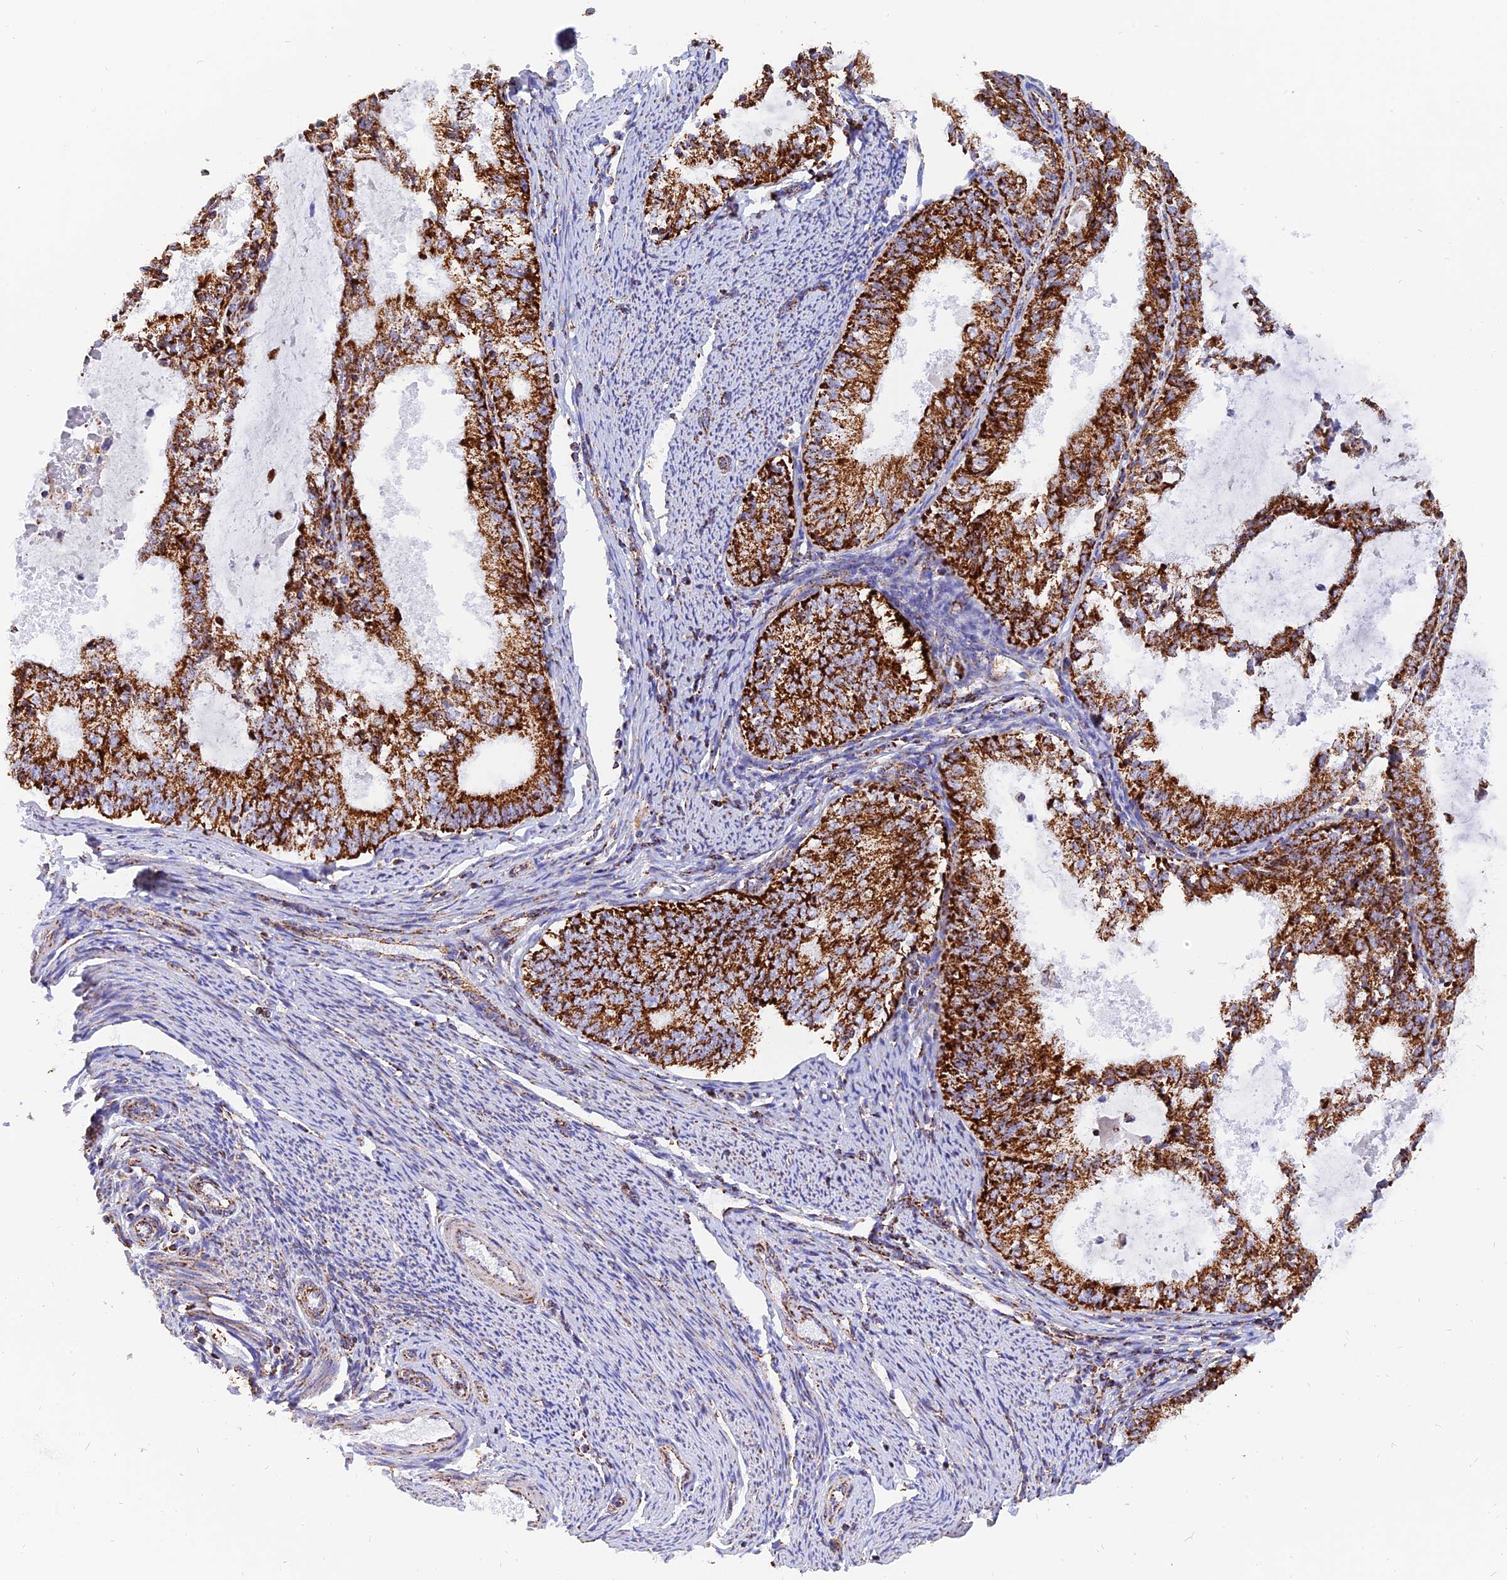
{"staining": {"intensity": "strong", "quantity": ">75%", "location": "cytoplasmic/membranous"}, "tissue": "endometrial cancer", "cell_type": "Tumor cells", "image_type": "cancer", "snomed": [{"axis": "morphology", "description": "Adenocarcinoma, NOS"}, {"axis": "topography", "description": "Endometrium"}], "caption": "Adenocarcinoma (endometrial) tissue exhibits strong cytoplasmic/membranous expression in about >75% of tumor cells, visualized by immunohistochemistry. The staining was performed using DAB (3,3'-diaminobenzidine) to visualize the protein expression in brown, while the nuclei were stained in blue with hematoxylin (Magnification: 20x).", "gene": "NDUFB6", "patient": {"sex": "female", "age": 57}}